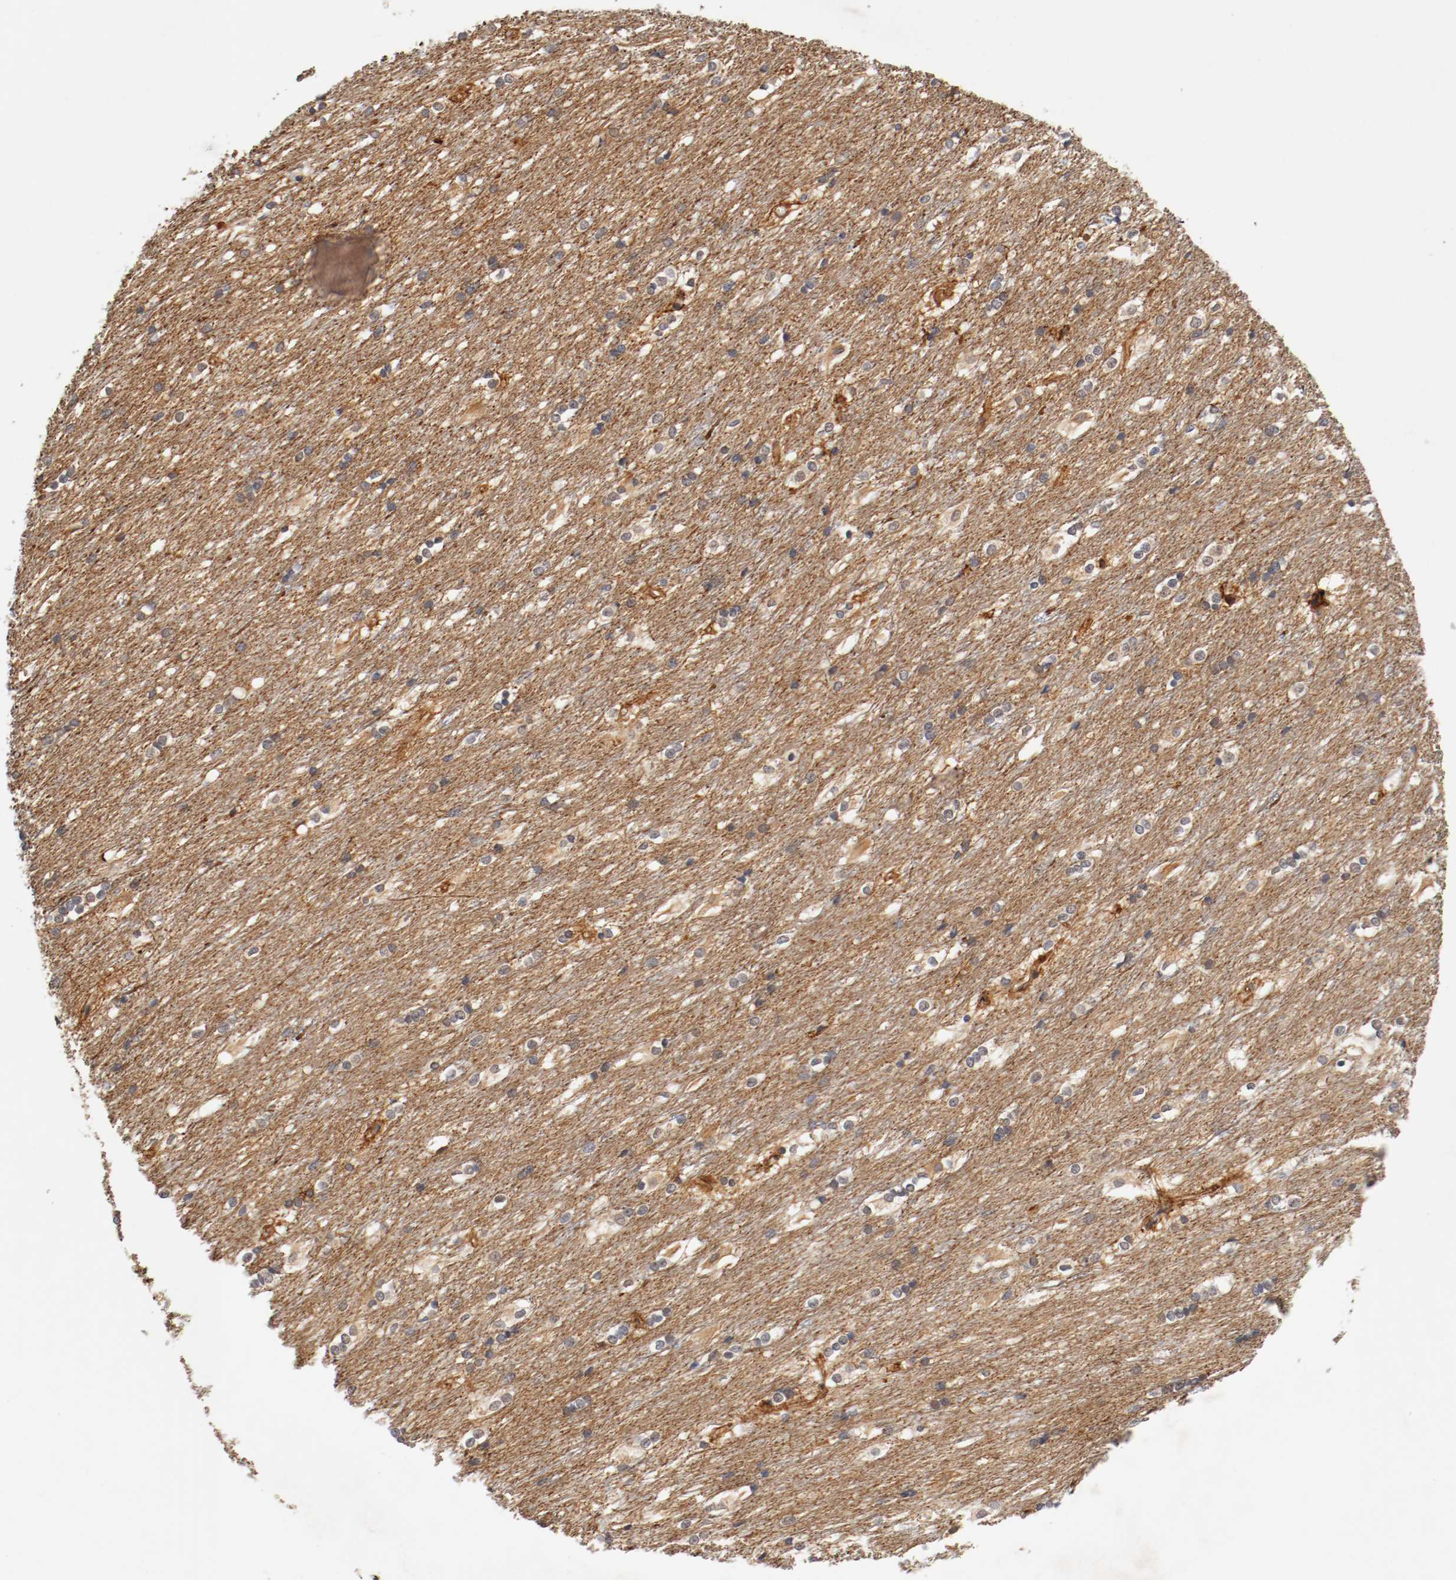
{"staining": {"intensity": "negative", "quantity": "none", "location": "none"}, "tissue": "caudate", "cell_type": "Glial cells", "image_type": "normal", "snomed": [{"axis": "morphology", "description": "Normal tissue, NOS"}, {"axis": "topography", "description": "Lateral ventricle wall"}], "caption": "Protein analysis of benign caudate reveals no significant expression in glial cells.", "gene": "TYK2", "patient": {"sex": "female", "age": 19}}